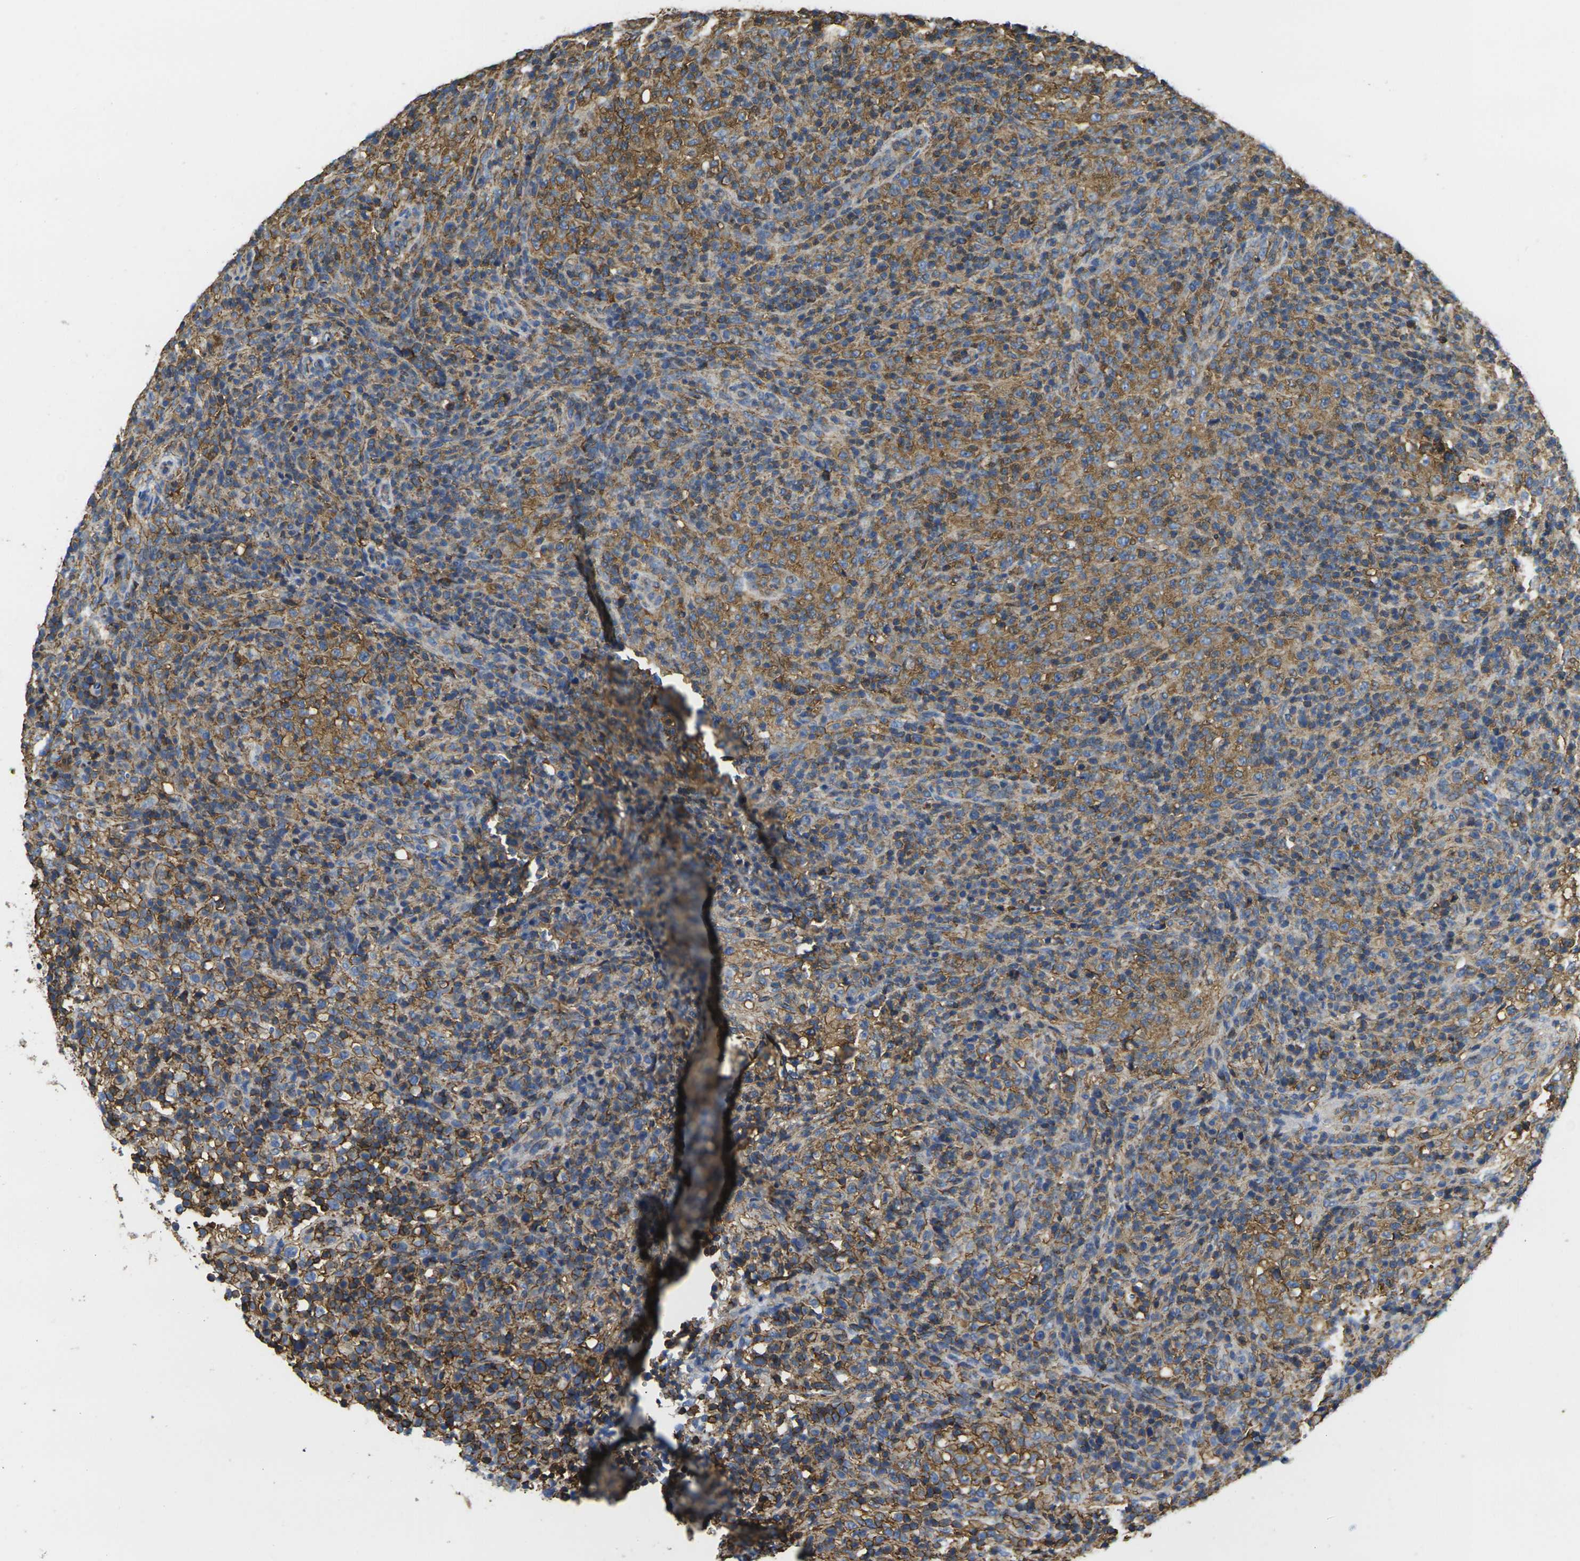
{"staining": {"intensity": "moderate", "quantity": ">75%", "location": "cytoplasmic/membranous"}, "tissue": "lymphoma", "cell_type": "Tumor cells", "image_type": "cancer", "snomed": [{"axis": "morphology", "description": "Malignant lymphoma, non-Hodgkin's type, High grade"}, {"axis": "topography", "description": "Lymph node"}], "caption": "Tumor cells exhibit moderate cytoplasmic/membranous positivity in approximately >75% of cells in lymphoma. (Brightfield microscopy of DAB IHC at high magnification).", "gene": "FAM110D", "patient": {"sex": "female", "age": 76}}